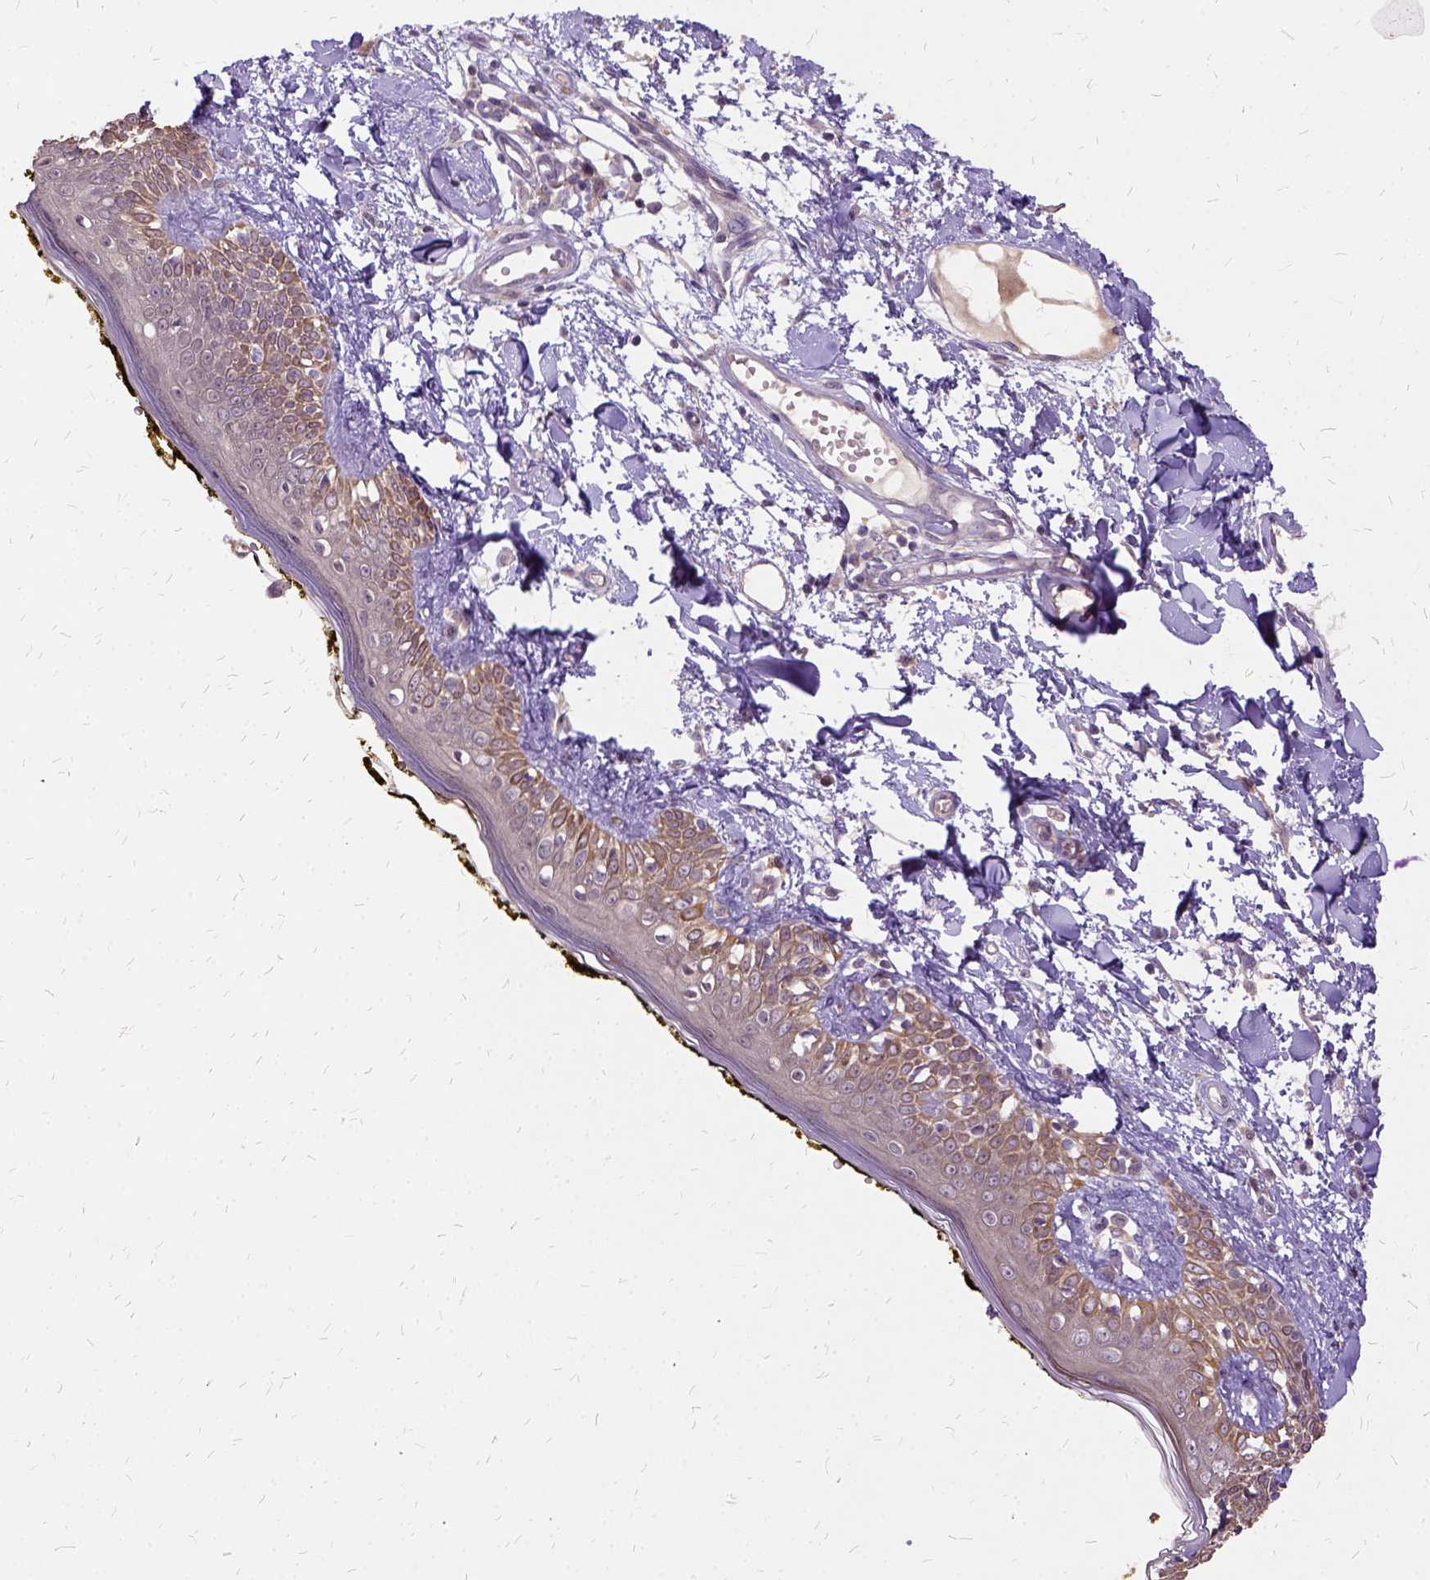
{"staining": {"intensity": "negative", "quantity": "none", "location": "none"}, "tissue": "skin", "cell_type": "Fibroblasts", "image_type": "normal", "snomed": [{"axis": "morphology", "description": "Normal tissue, NOS"}, {"axis": "topography", "description": "Skin"}], "caption": "DAB immunohistochemical staining of benign human skin exhibits no significant staining in fibroblasts. (Stains: DAB (3,3'-diaminobenzidine) IHC with hematoxylin counter stain, Microscopy: brightfield microscopy at high magnification).", "gene": "ILRUN", "patient": {"sex": "male", "age": 76}}